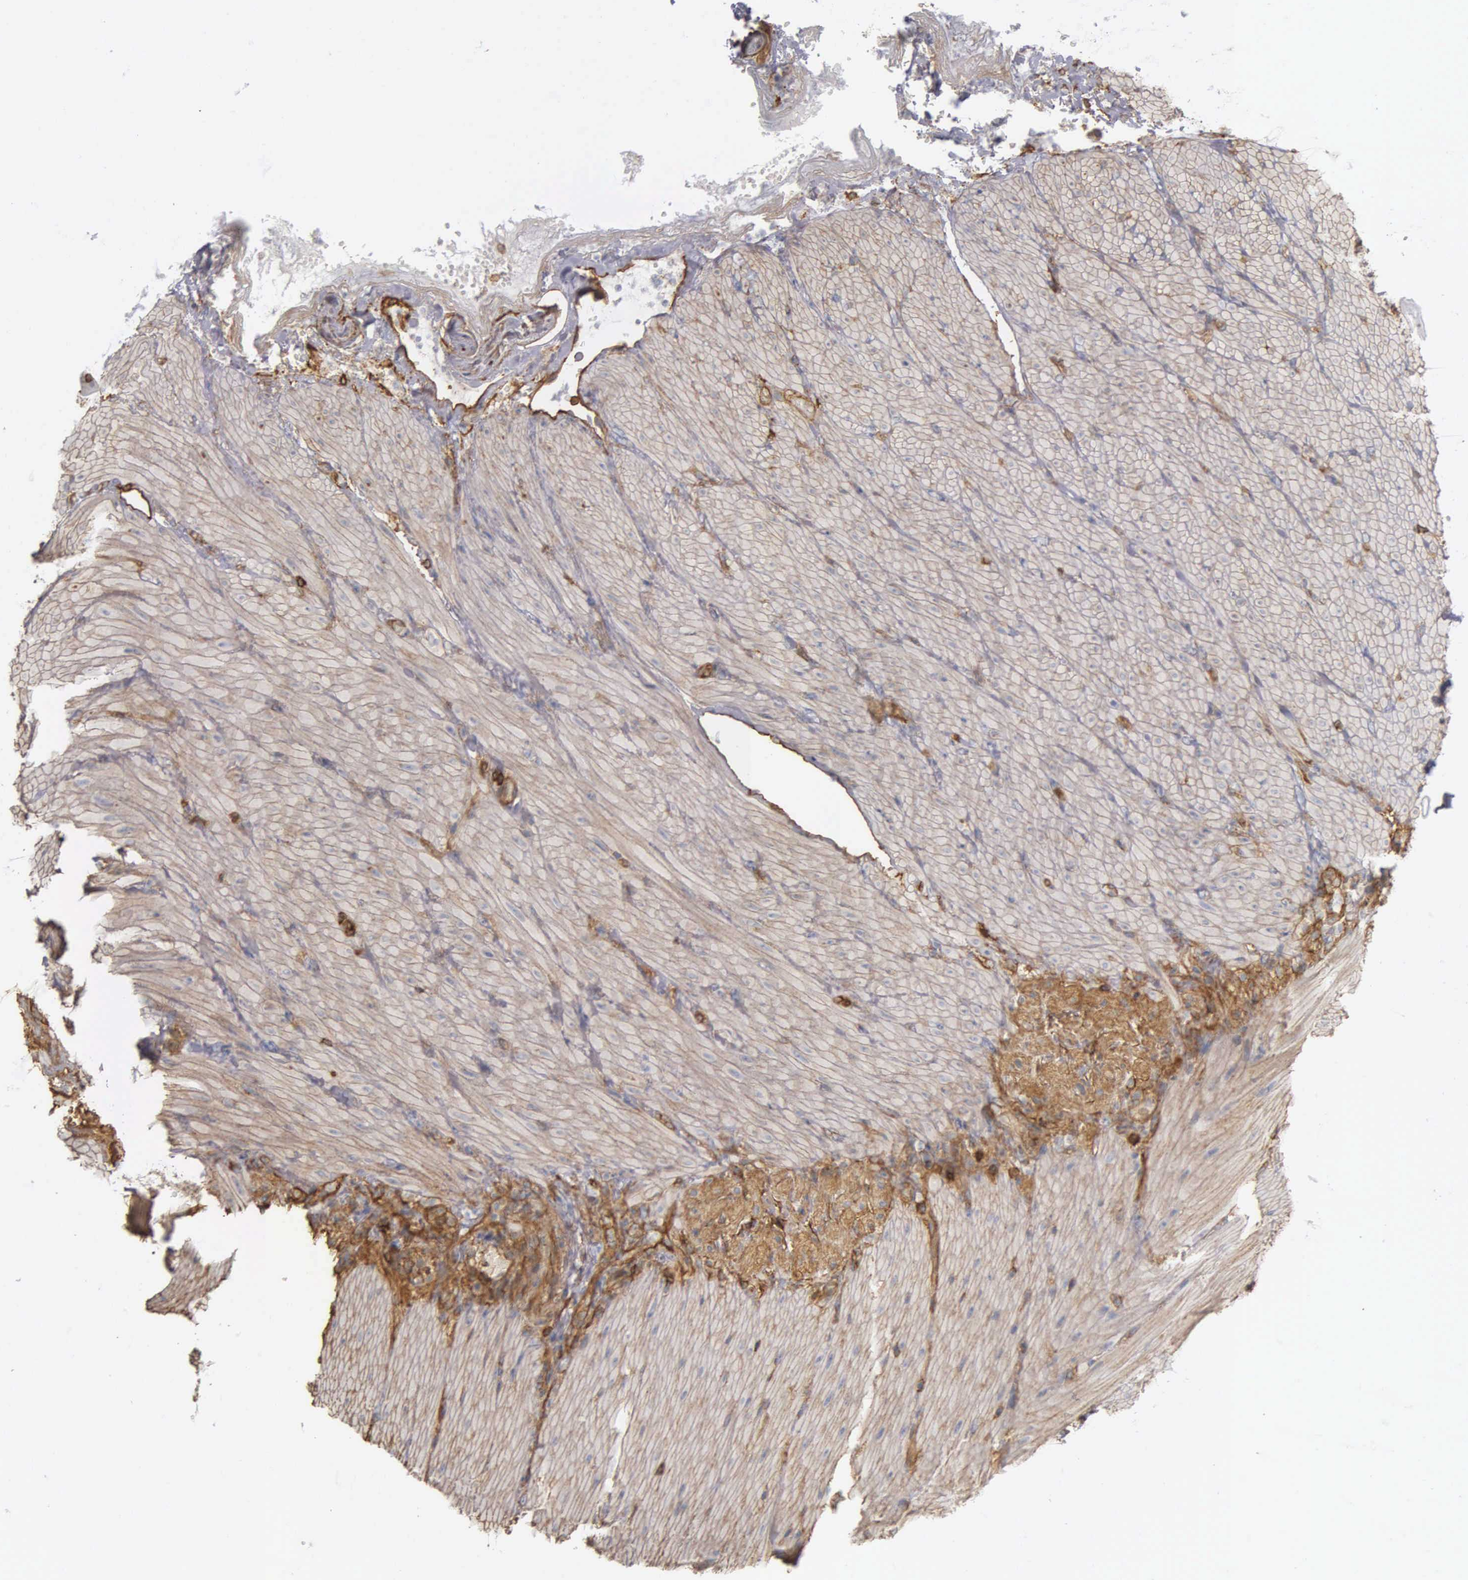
{"staining": {"intensity": "weak", "quantity": "<25%", "location": "cytoplasmic/membranous"}, "tissue": "smooth muscle", "cell_type": "Smooth muscle cells", "image_type": "normal", "snomed": [{"axis": "morphology", "description": "Normal tissue, NOS"}, {"axis": "topography", "description": "Duodenum"}], "caption": "Human smooth muscle stained for a protein using IHC demonstrates no staining in smooth muscle cells.", "gene": "CD99", "patient": {"sex": "male", "age": 63}}